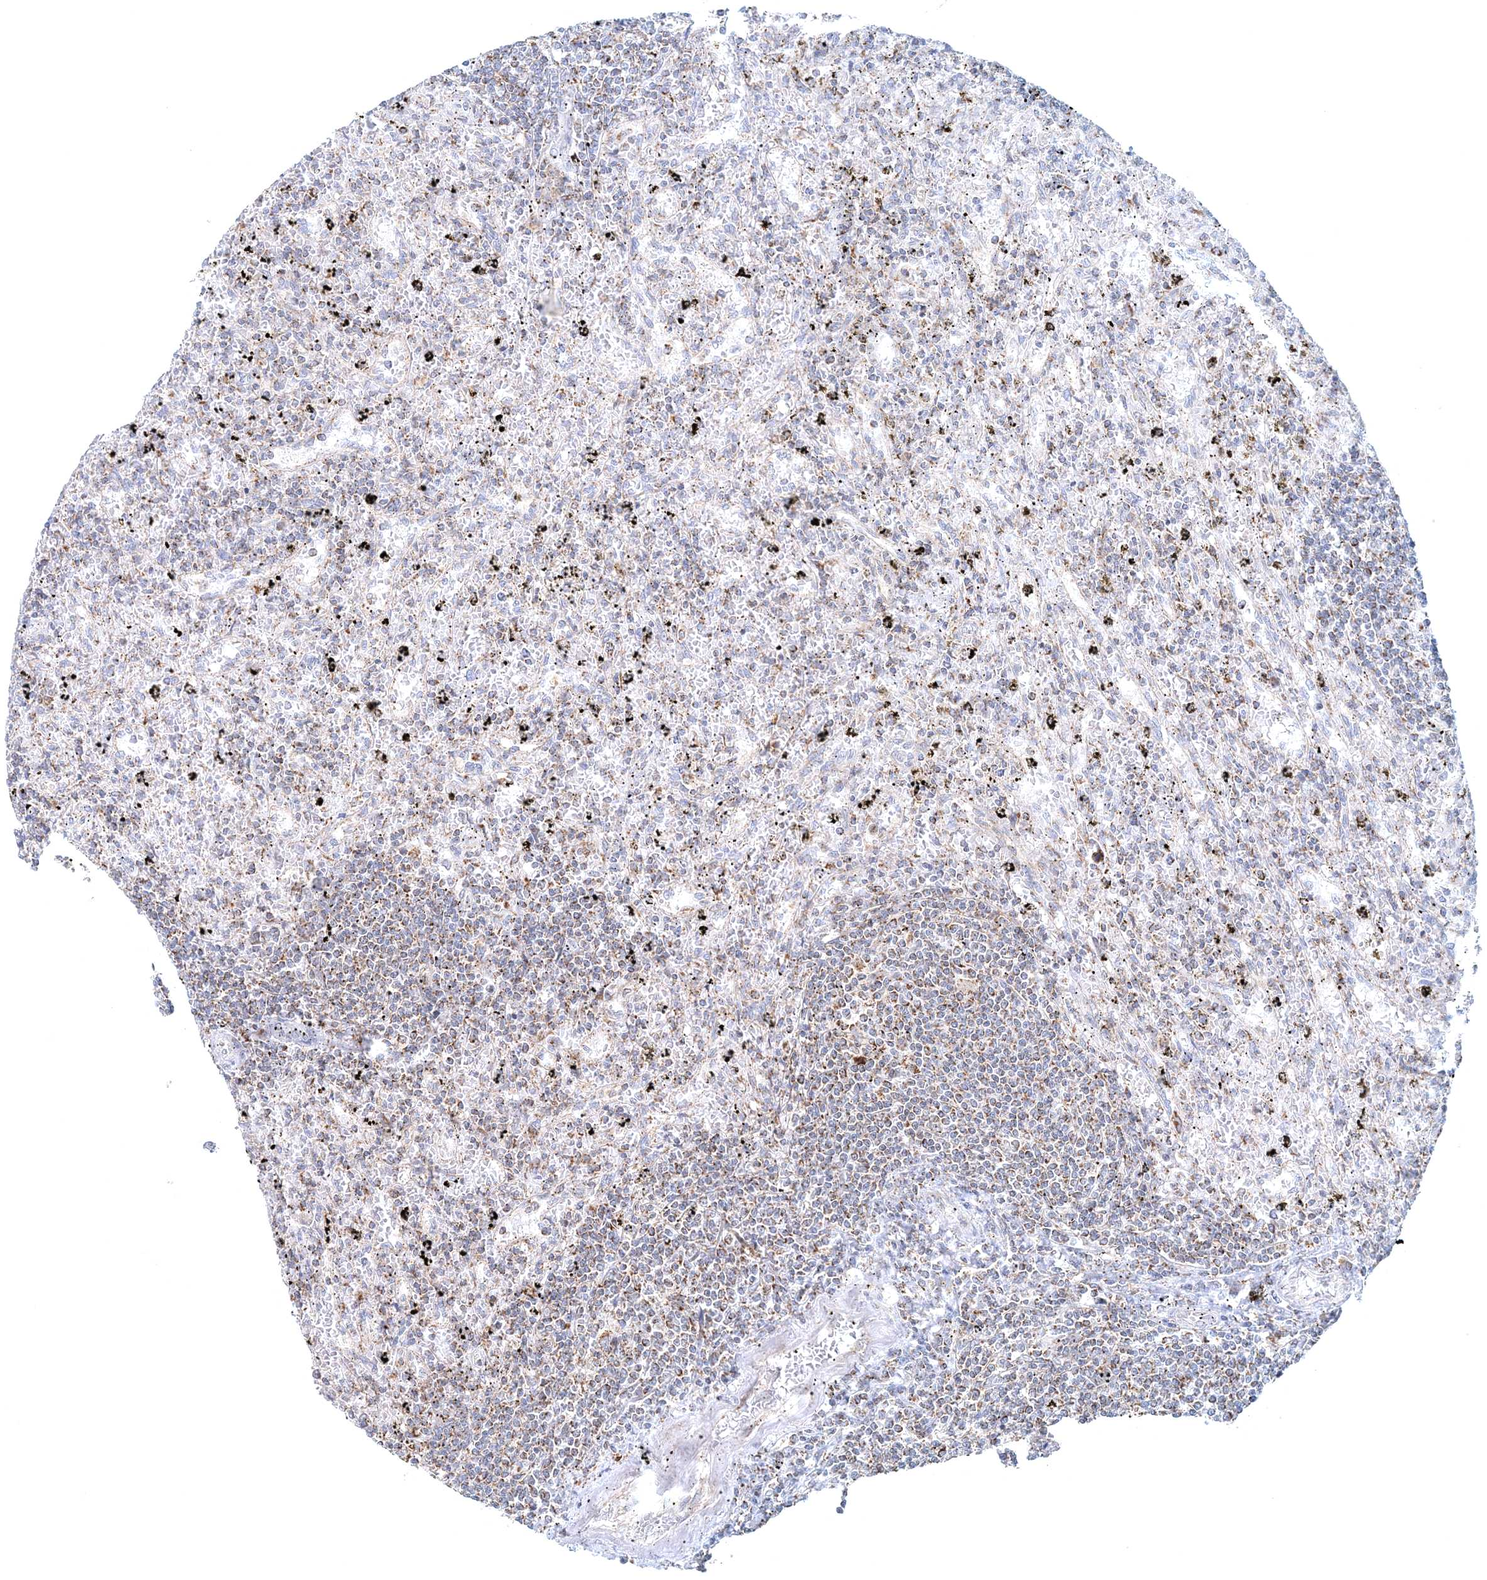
{"staining": {"intensity": "moderate", "quantity": "25%-75%", "location": "cytoplasmic/membranous"}, "tissue": "lymphoma", "cell_type": "Tumor cells", "image_type": "cancer", "snomed": [{"axis": "morphology", "description": "Malignant lymphoma, non-Hodgkin's type, Low grade"}, {"axis": "topography", "description": "Spleen"}], "caption": "Protein analysis of lymphoma tissue exhibits moderate cytoplasmic/membranous expression in approximately 25%-75% of tumor cells. (DAB (3,3'-diaminobenzidine) = brown stain, brightfield microscopy at high magnification).", "gene": "RNF150", "patient": {"sex": "male", "age": 76}}